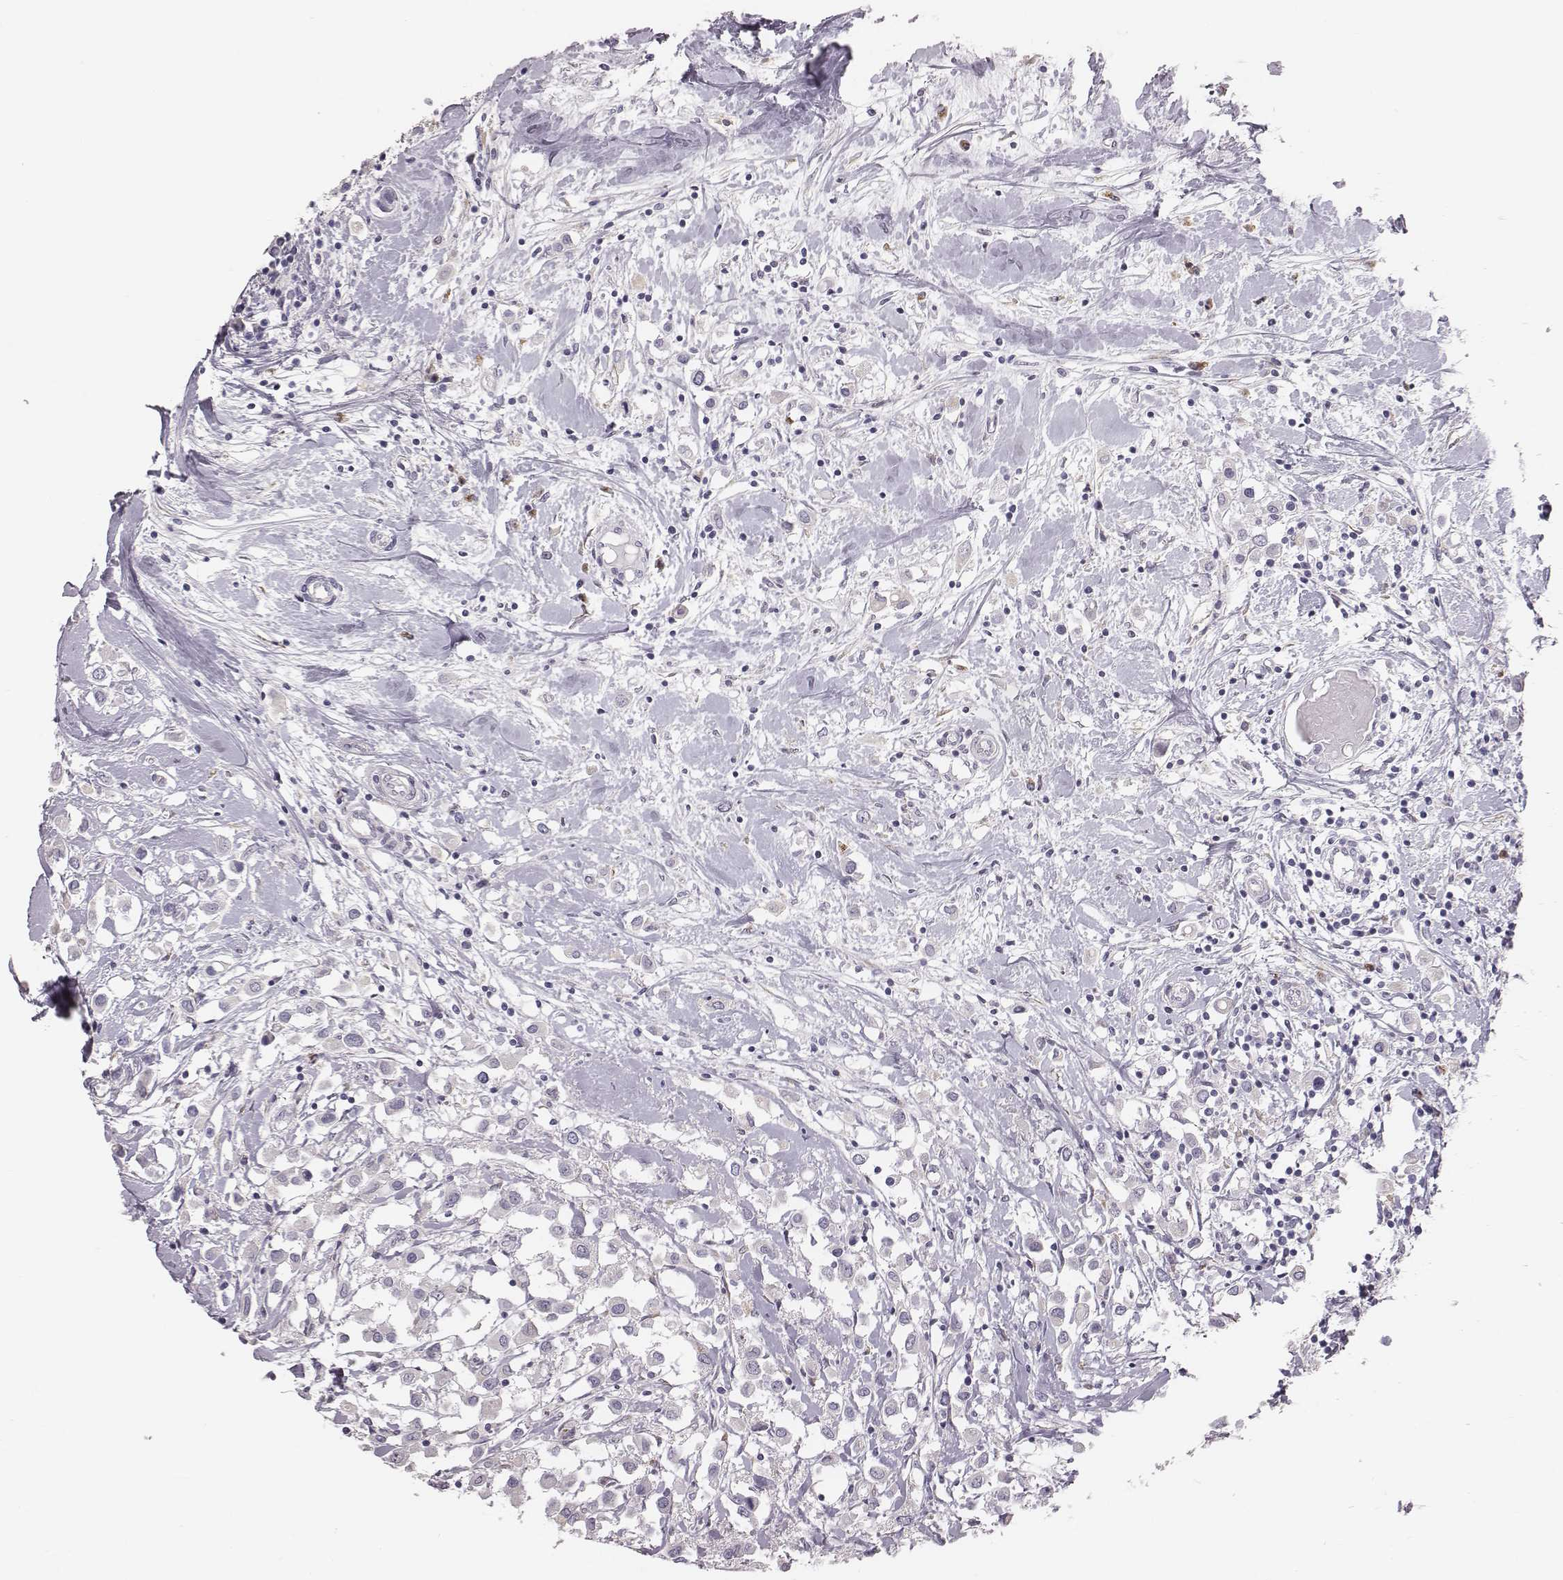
{"staining": {"intensity": "negative", "quantity": "none", "location": "none"}, "tissue": "breast cancer", "cell_type": "Tumor cells", "image_type": "cancer", "snomed": [{"axis": "morphology", "description": "Duct carcinoma"}, {"axis": "topography", "description": "Breast"}], "caption": "DAB immunohistochemical staining of human invasive ductal carcinoma (breast) shows no significant staining in tumor cells.", "gene": "C6orf58", "patient": {"sex": "female", "age": 61}}